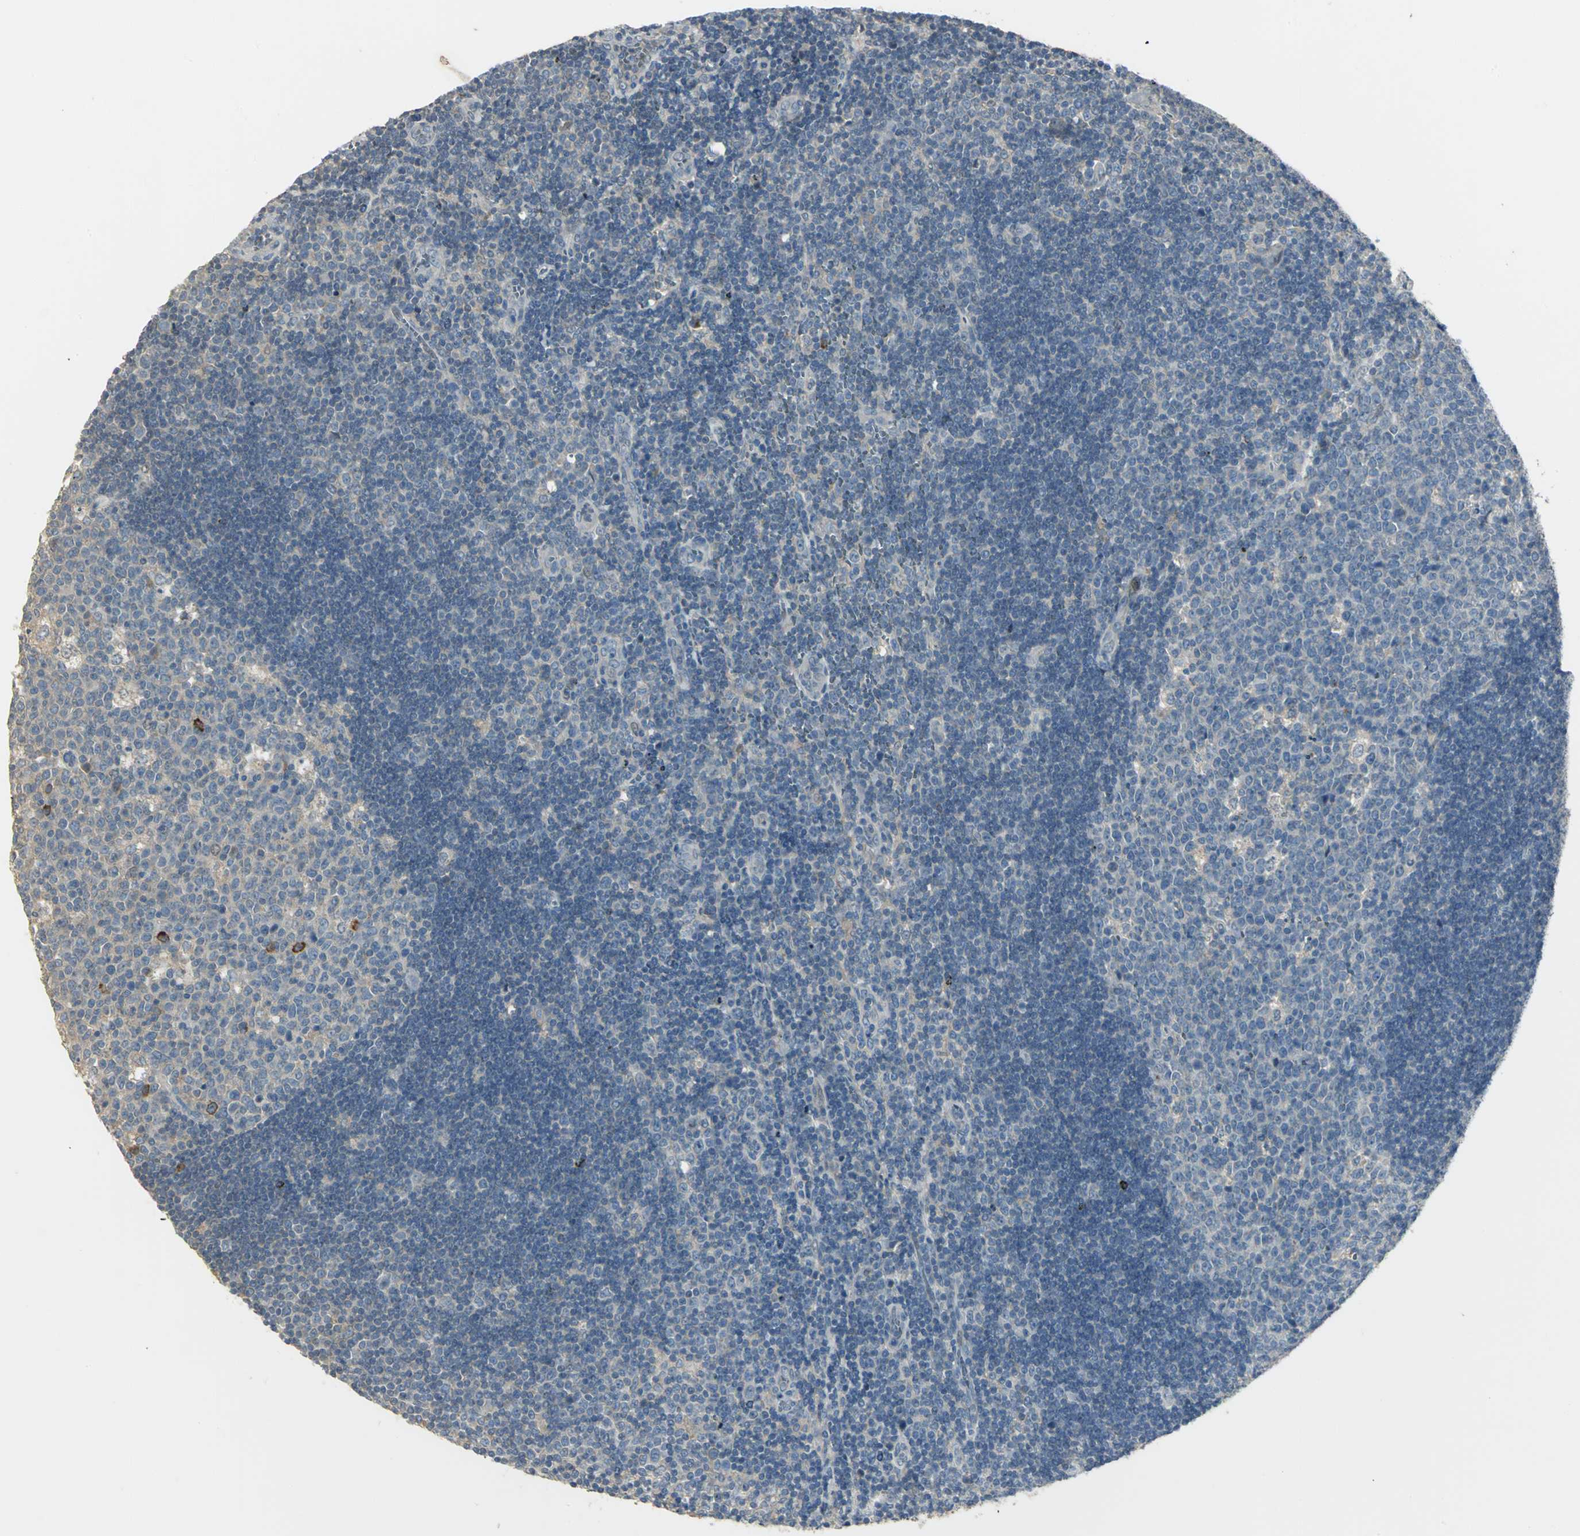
{"staining": {"intensity": "weak", "quantity": "<25%", "location": "cytoplasmic/membranous"}, "tissue": "lymph node", "cell_type": "Germinal center cells", "image_type": "normal", "snomed": [{"axis": "morphology", "description": "Normal tissue, NOS"}, {"axis": "topography", "description": "Lymph node"}, {"axis": "topography", "description": "Salivary gland"}], "caption": "High power microscopy image of an IHC micrograph of unremarkable lymph node, revealing no significant expression in germinal center cells. The staining is performed using DAB brown chromogen with nuclei counter-stained in using hematoxylin.", "gene": "PROC", "patient": {"sex": "male", "age": 8}}